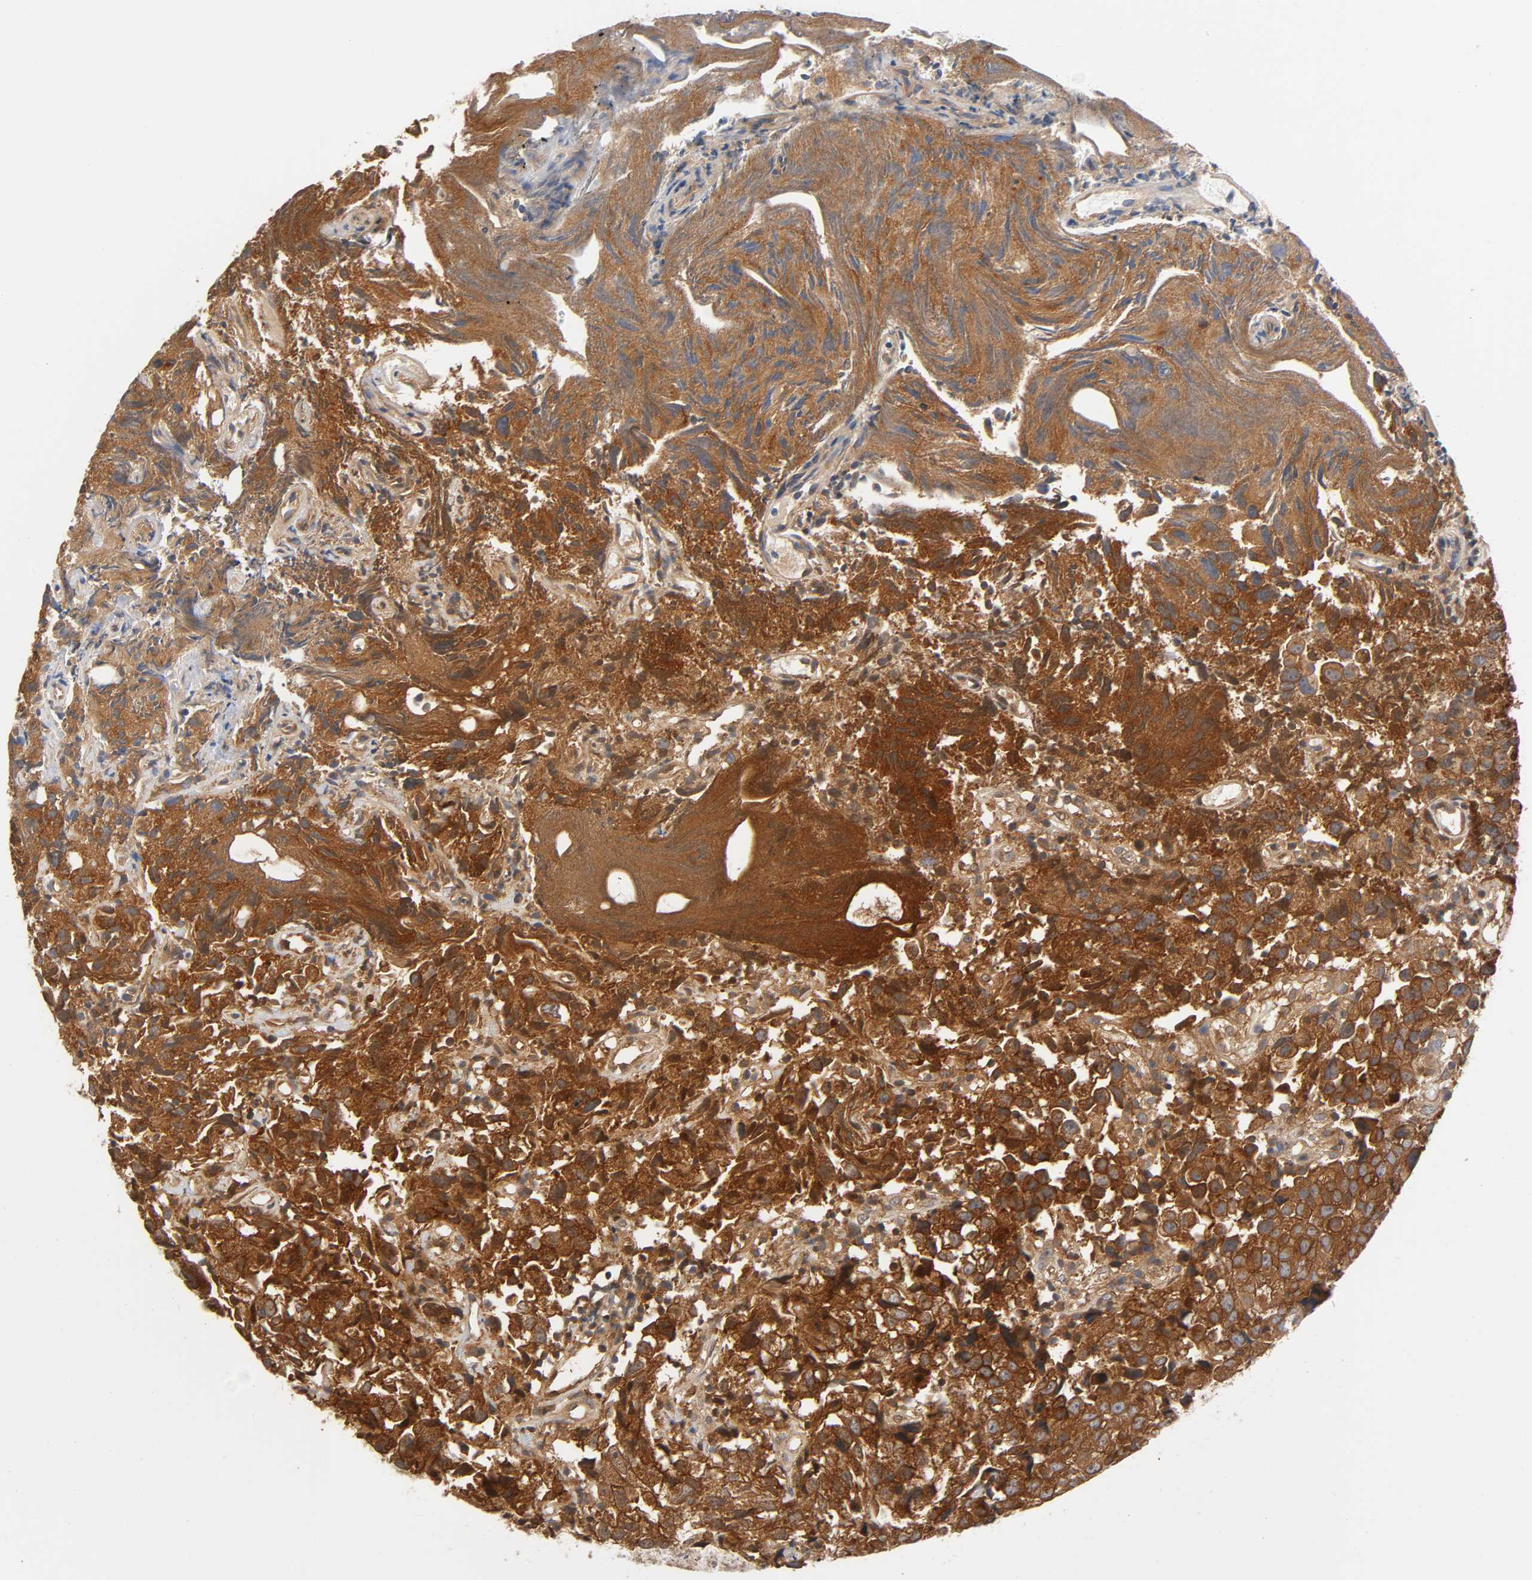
{"staining": {"intensity": "strong", "quantity": ">75%", "location": "cytoplasmic/membranous"}, "tissue": "urothelial cancer", "cell_type": "Tumor cells", "image_type": "cancer", "snomed": [{"axis": "morphology", "description": "Urothelial carcinoma, High grade"}, {"axis": "topography", "description": "Urinary bladder"}], "caption": "Immunohistochemical staining of urothelial carcinoma (high-grade) demonstrates high levels of strong cytoplasmic/membranous protein staining in about >75% of tumor cells.", "gene": "PRKAB1", "patient": {"sex": "female", "age": 75}}